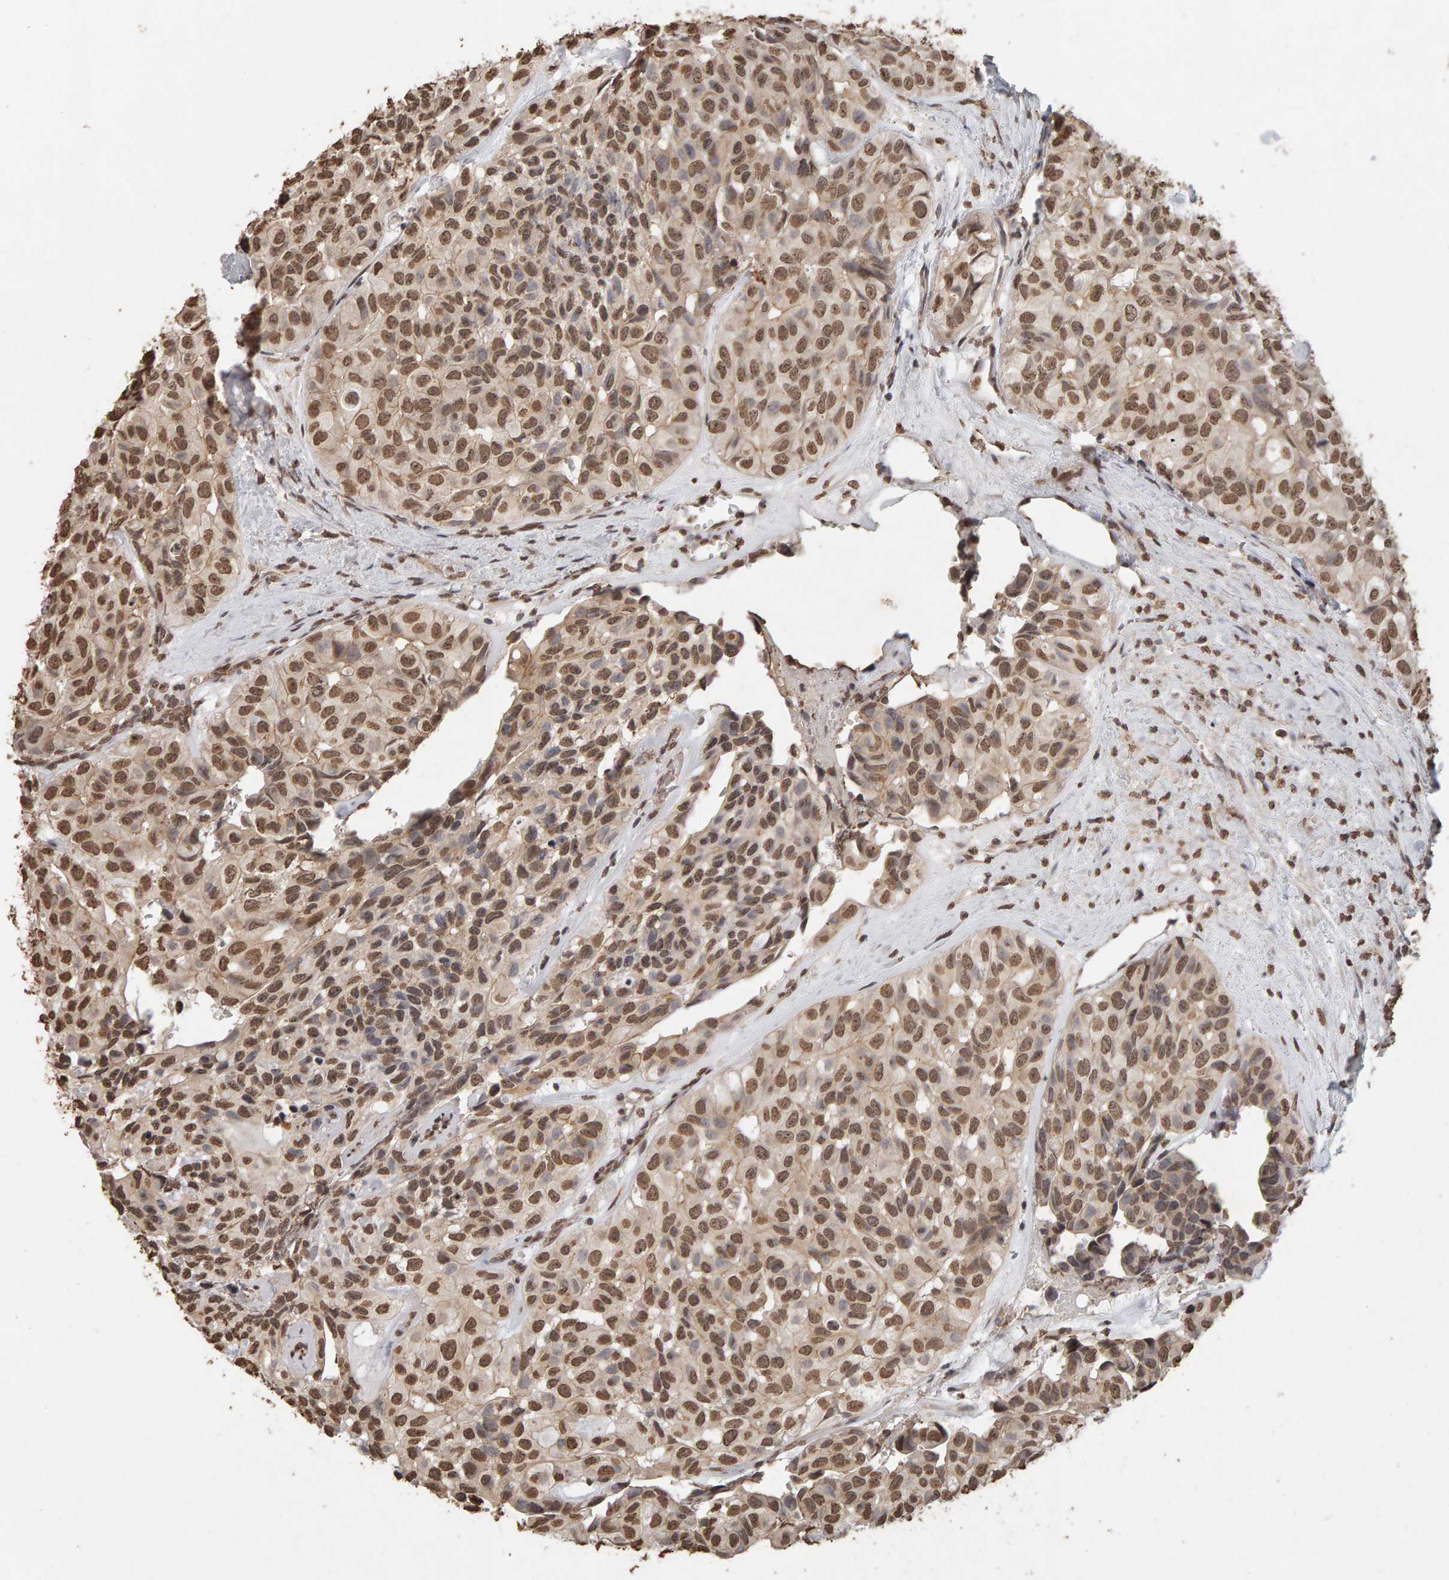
{"staining": {"intensity": "moderate", "quantity": ">75%", "location": "nuclear"}, "tissue": "head and neck cancer", "cell_type": "Tumor cells", "image_type": "cancer", "snomed": [{"axis": "morphology", "description": "Adenocarcinoma, NOS"}, {"axis": "topography", "description": "Salivary gland, NOS"}, {"axis": "topography", "description": "Head-Neck"}], "caption": "Tumor cells exhibit medium levels of moderate nuclear positivity in approximately >75% of cells in head and neck adenocarcinoma. The protein is shown in brown color, while the nuclei are stained blue.", "gene": "DNAJB5", "patient": {"sex": "female", "age": 76}}